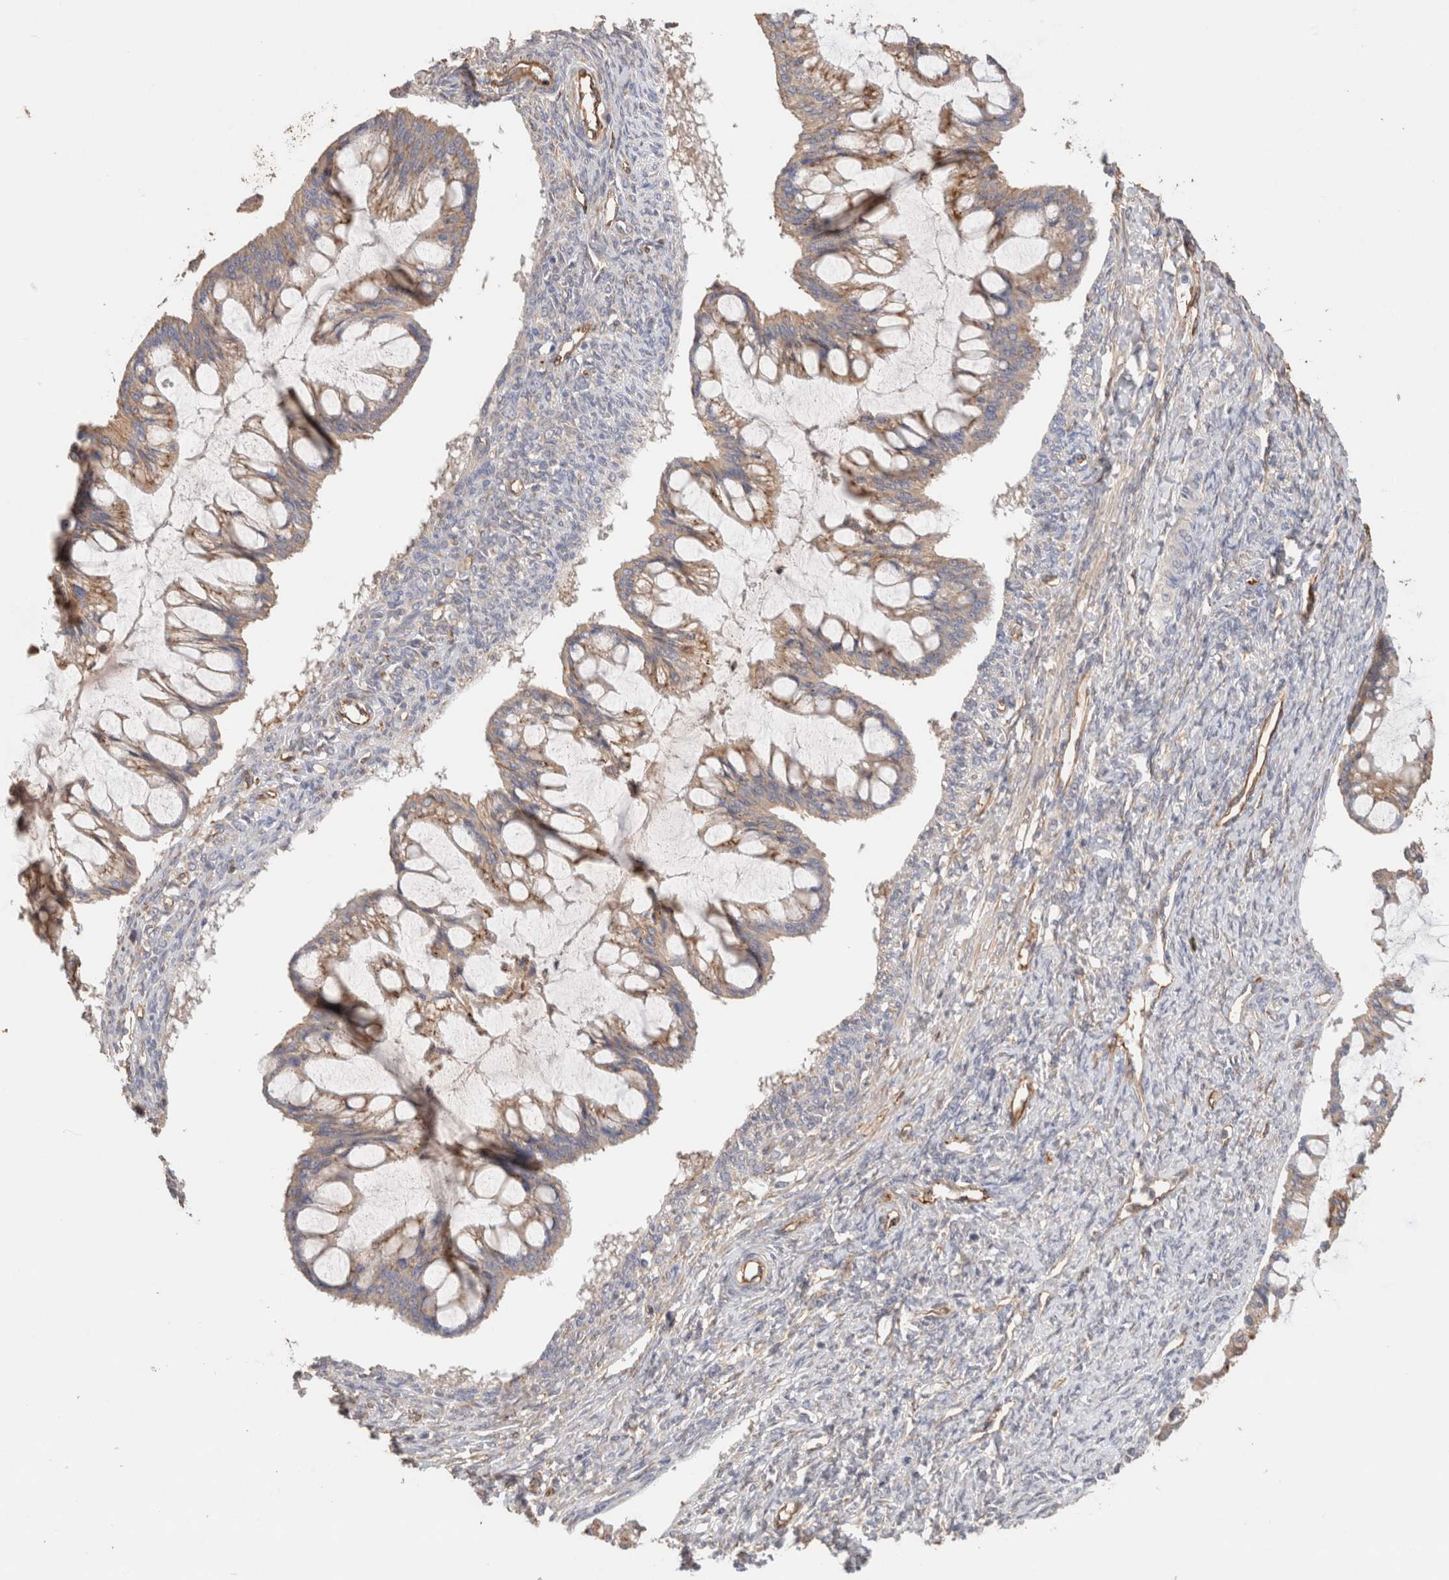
{"staining": {"intensity": "weak", "quantity": "25%-75%", "location": "cytoplasmic/membranous"}, "tissue": "ovarian cancer", "cell_type": "Tumor cells", "image_type": "cancer", "snomed": [{"axis": "morphology", "description": "Cystadenocarcinoma, mucinous, NOS"}, {"axis": "topography", "description": "Ovary"}], "caption": "A brown stain highlights weak cytoplasmic/membranous positivity of a protein in ovarian cancer (mucinous cystadenocarcinoma) tumor cells.", "gene": "PROS1", "patient": {"sex": "female", "age": 73}}